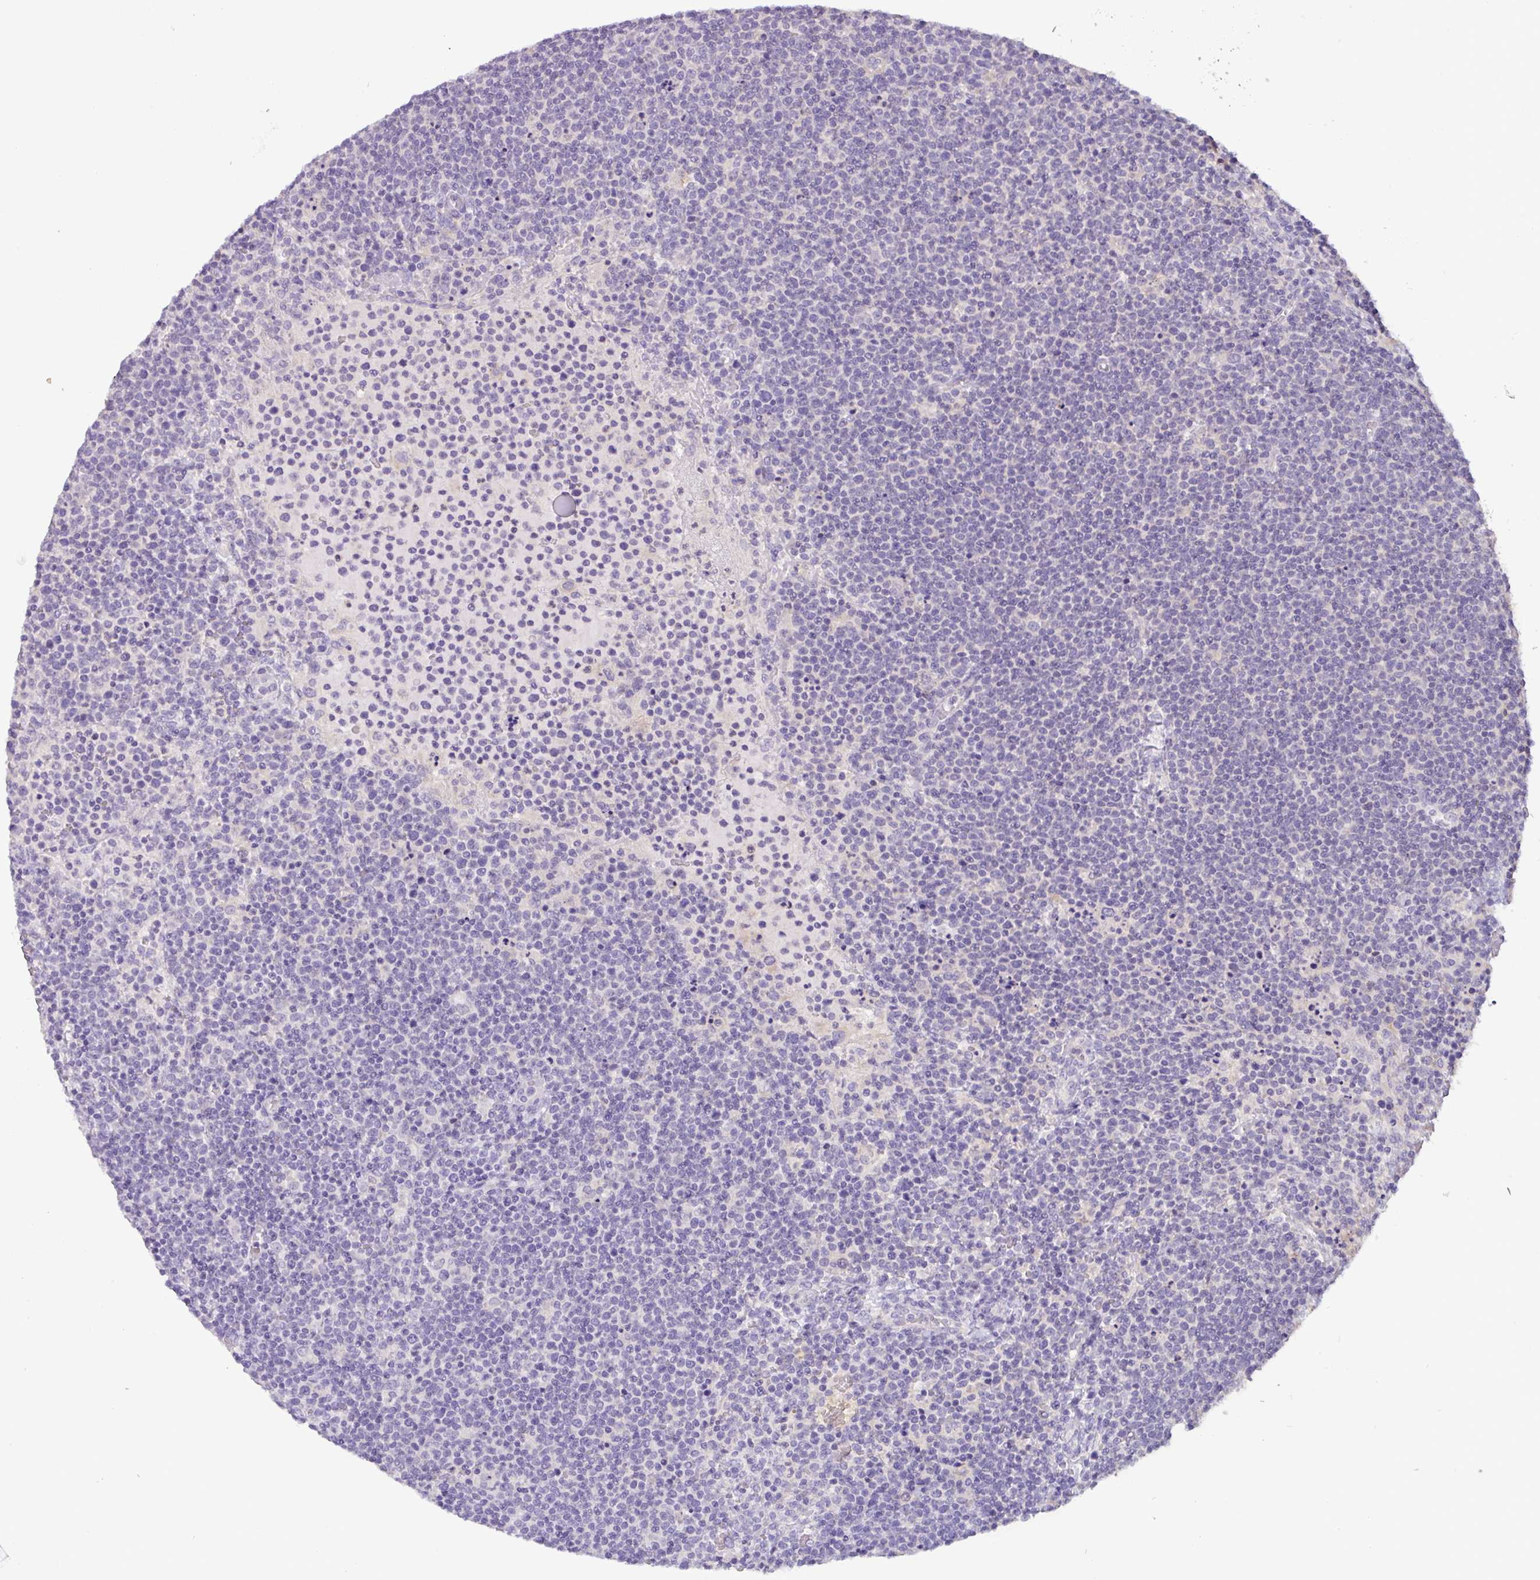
{"staining": {"intensity": "negative", "quantity": "none", "location": "none"}, "tissue": "lymphoma", "cell_type": "Tumor cells", "image_type": "cancer", "snomed": [{"axis": "morphology", "description": "Malignant lymphoma, non-Hodgkin's type, High grade"}, {"axis": "topography", "description": "Lymph node"}], "caption": "This is an immunohistochemistry (IHC) photomicrograph of human malignant lymphoma, non-Hodgkin's type (high-grade). There is no staining in tumor cells.", "gene": "PNLDC1", "patient": {"sex": "male", "age": 61}}